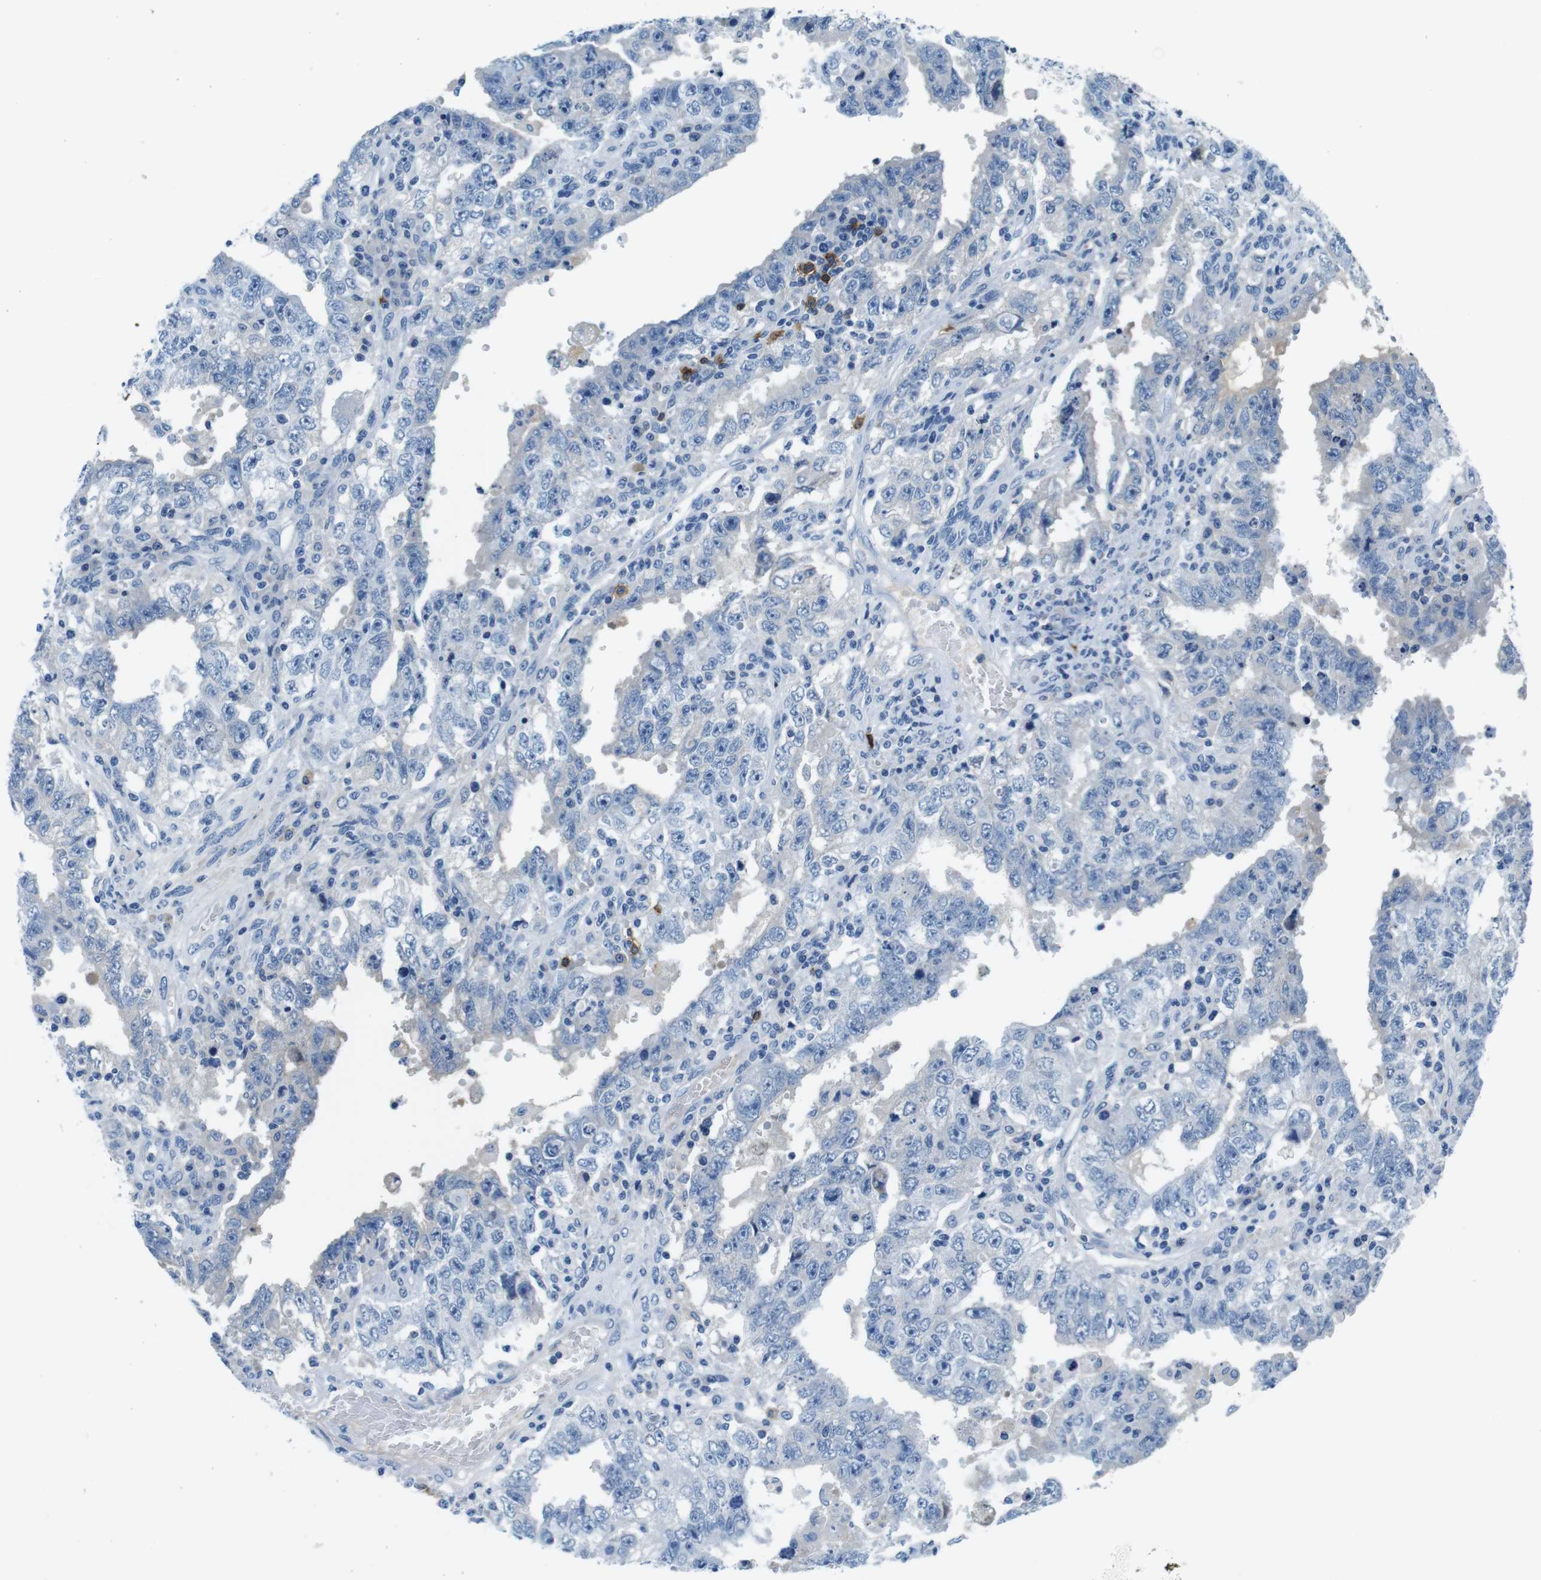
{"staining": {"intensity": "negative", "quantity": "none", "location": "none"}, "tissue": "testis cancer", "cell_type": "Tumor cells", "image_type": "cancer", "snomed": [{"axis": "morphology", "description": "Carcinoma, Embryonal, NOS"}, {"axis": "topography", "description": "Testis"}], "caption": "Photomicrograph shows no significant protein staining in tumor cells of testis cancer.", "gene": "IGHD", "patient": {"sex": "male", "age": 26}}